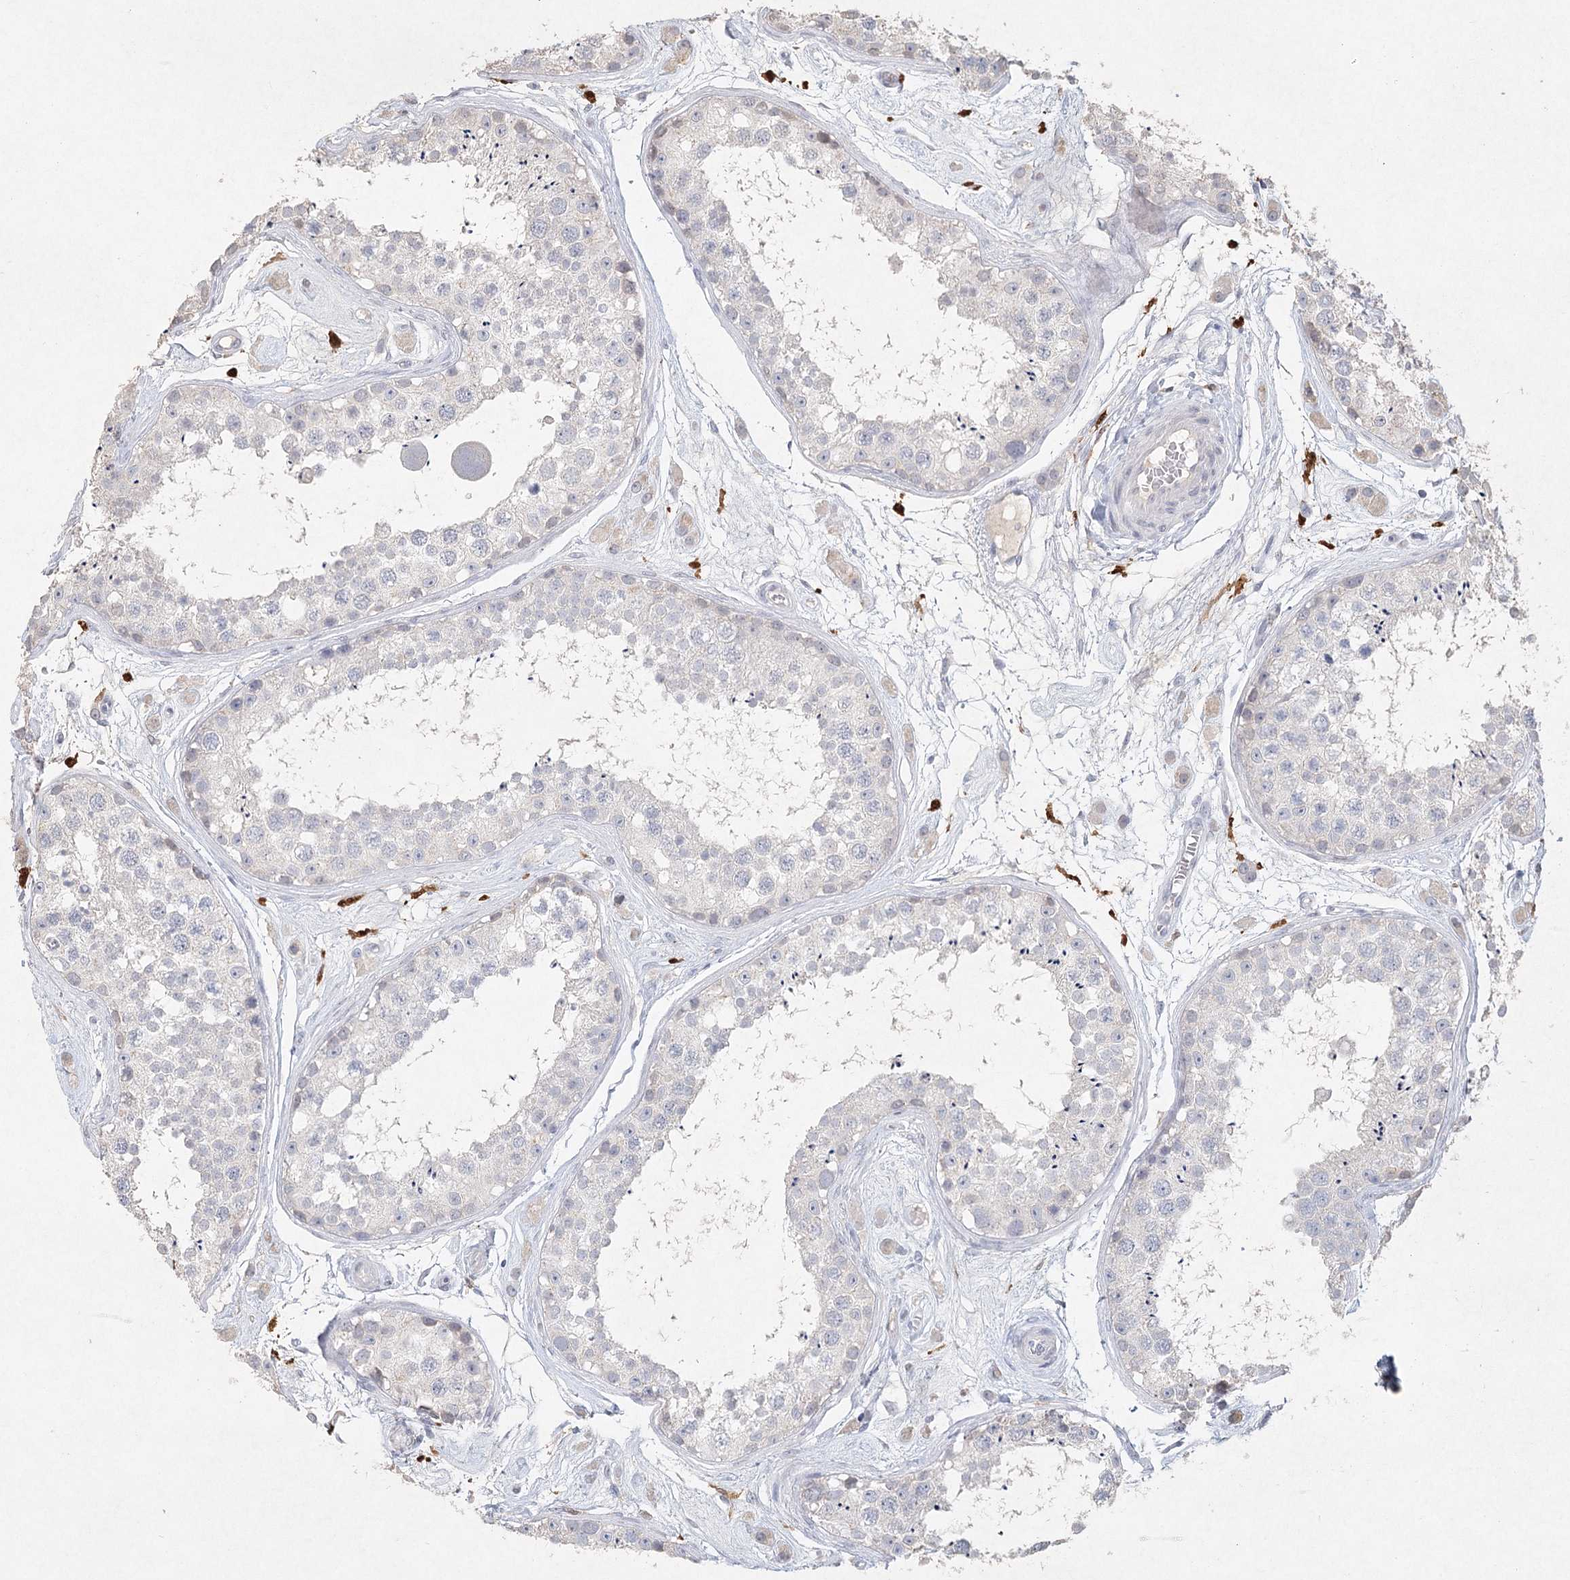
{"staining": {"intensity": "negative", "quantity": "none", "location": "none"}, "tissue": "testis", "cell_type": "Cells in seminiferous ducts", "image_type": "normal", "snomed": [{"axis": "morphology", "description": "Normal tissue, NOS"}, {"axis": "topography", "description": "Testis"}], "caption": "Protein analysis of benign testis reveals no significant positivity in cells in seminiferous ducts.", "gene": "ARSI", "patient": {"sex": "male", "age": 25}}